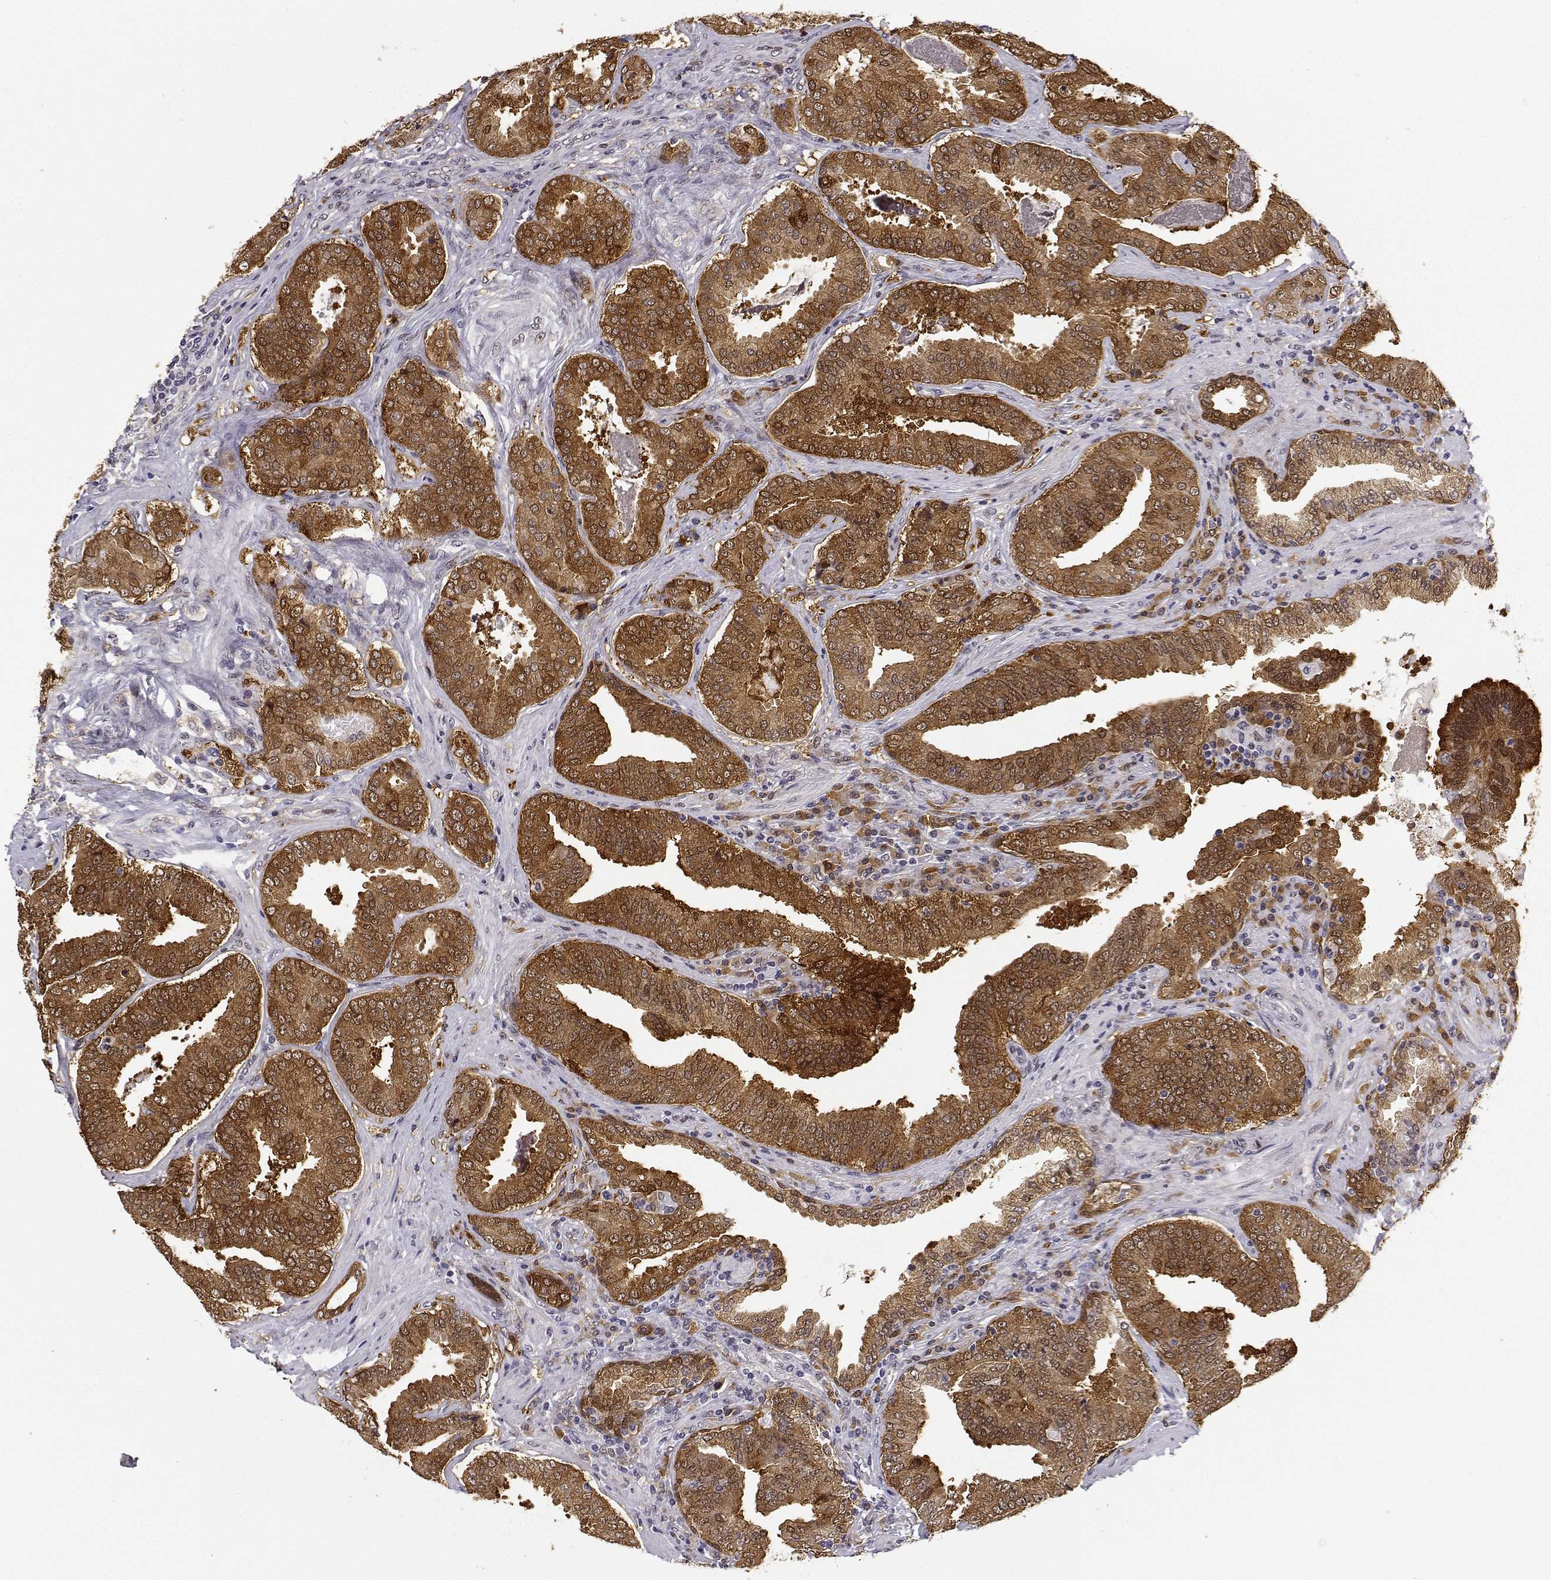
{"staining": {"intensity": "moderate", "quantity": ">75%", "location": "cytoplasmic/membranous,nuclear"}, "tissue": "prostate cancer", "cell_type": "Tumor cells", "image_type": "cancer", "snomed": [{"axis": "morphology", "description": "Adenocarcinoma, NOS"}, {"axis": "topography", "description": "Prostate"}], "caption": "Tumor cells display moderate cytoplasmic/membranous and nuclear staining in approximately >75% of cells in prostate cancer.", "gene": "PHGDH", "patient": {"sex": "male", "age": 64}}